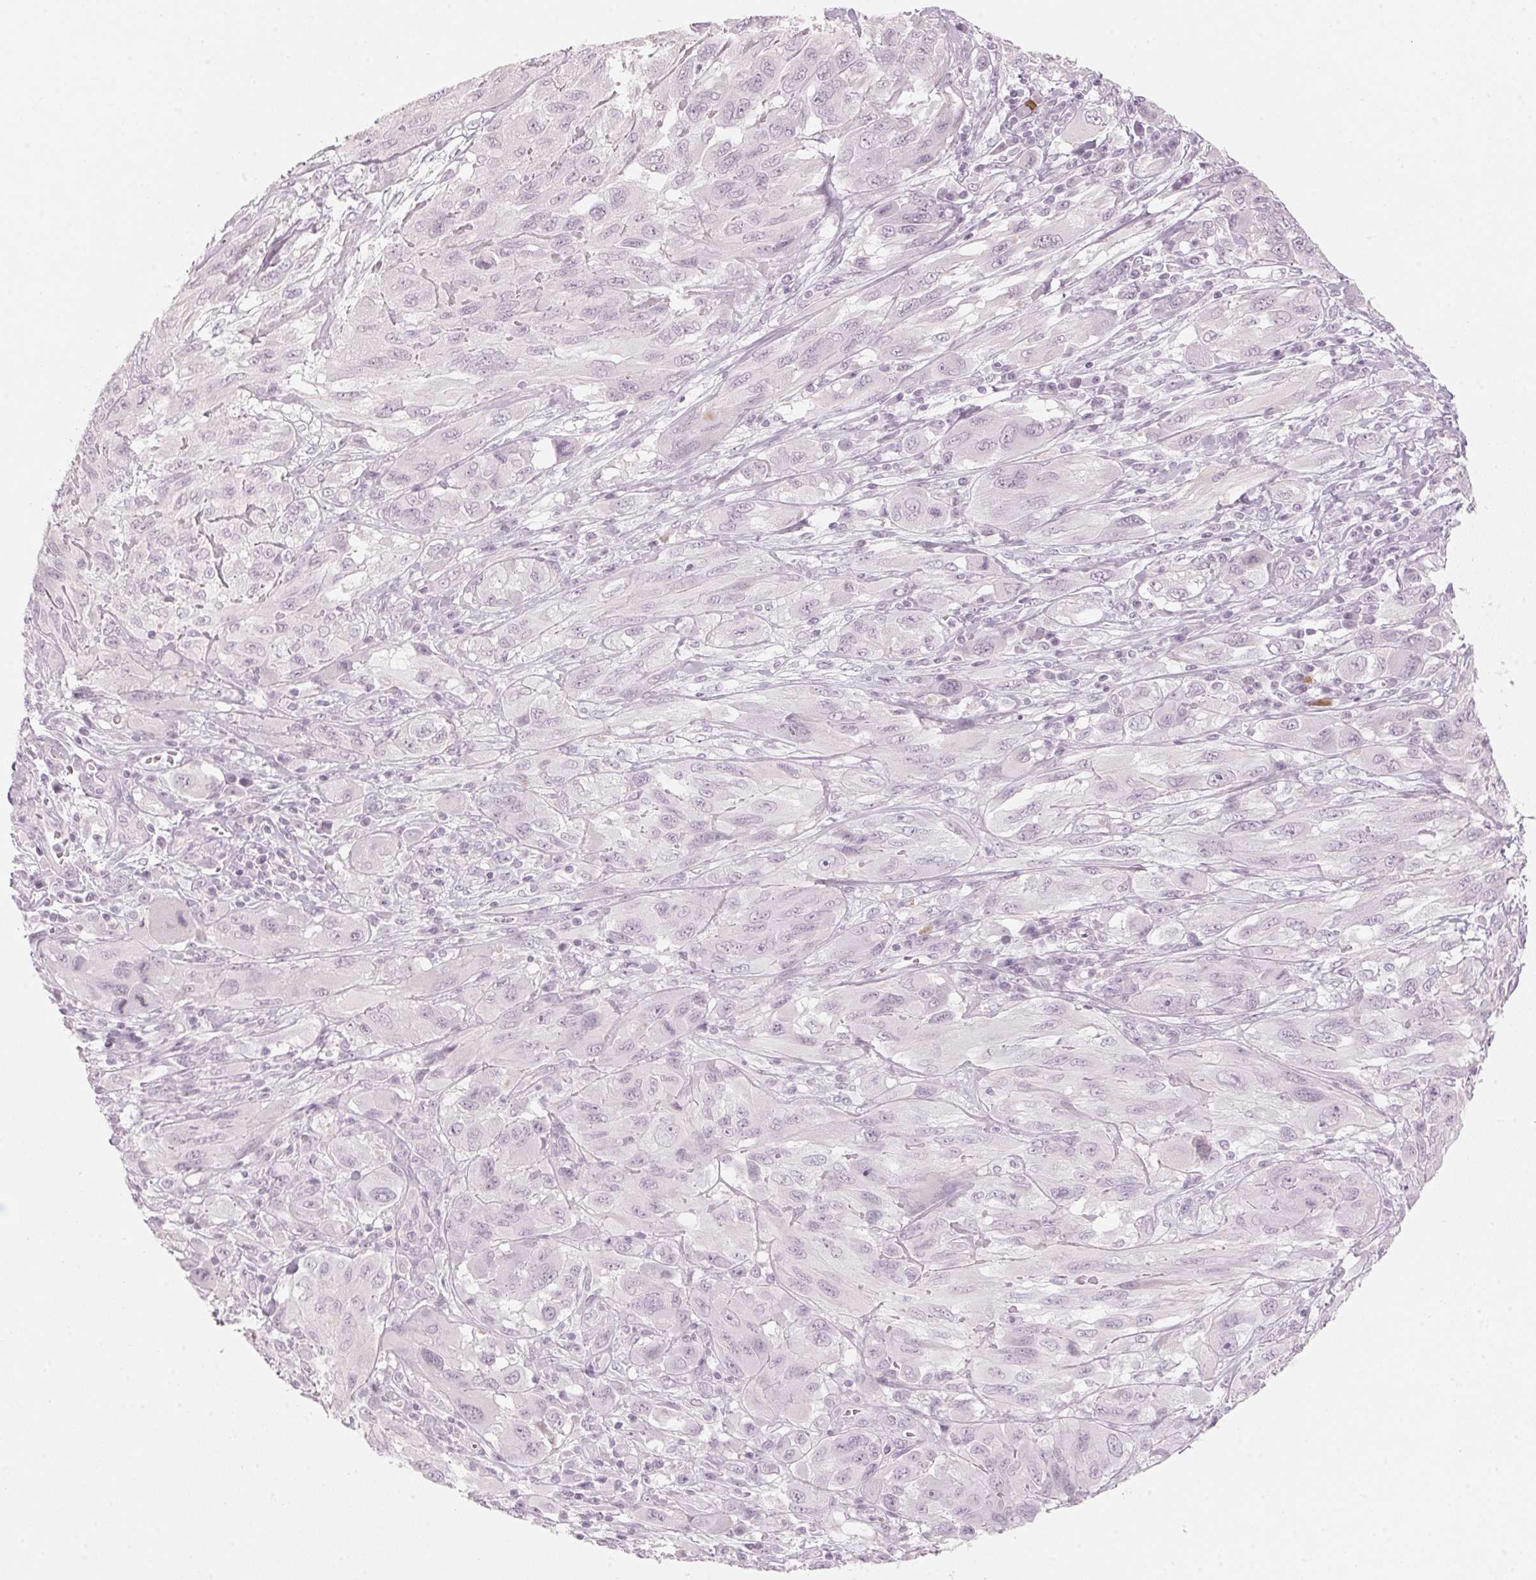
{"staining": {"intensity": "negative", "quantity": "none", "location": "none"}, "tissue": "melanoma", "cell_type": "Tumor cells", "image_type": "cancer", "snomed": [{"axis": "morphology", "description": "Malignant melanoma, NOS"}, {"axis": "topography", "description": "Skin"}], "caption": "Protein analysis of melanoma shows no significant positivity in tumor cells. (Brightfield microscopy of DAB immunohistochemistry at high magnification).", "gene": "SCTR", "patient": {"sex": "female", "age": 91}}